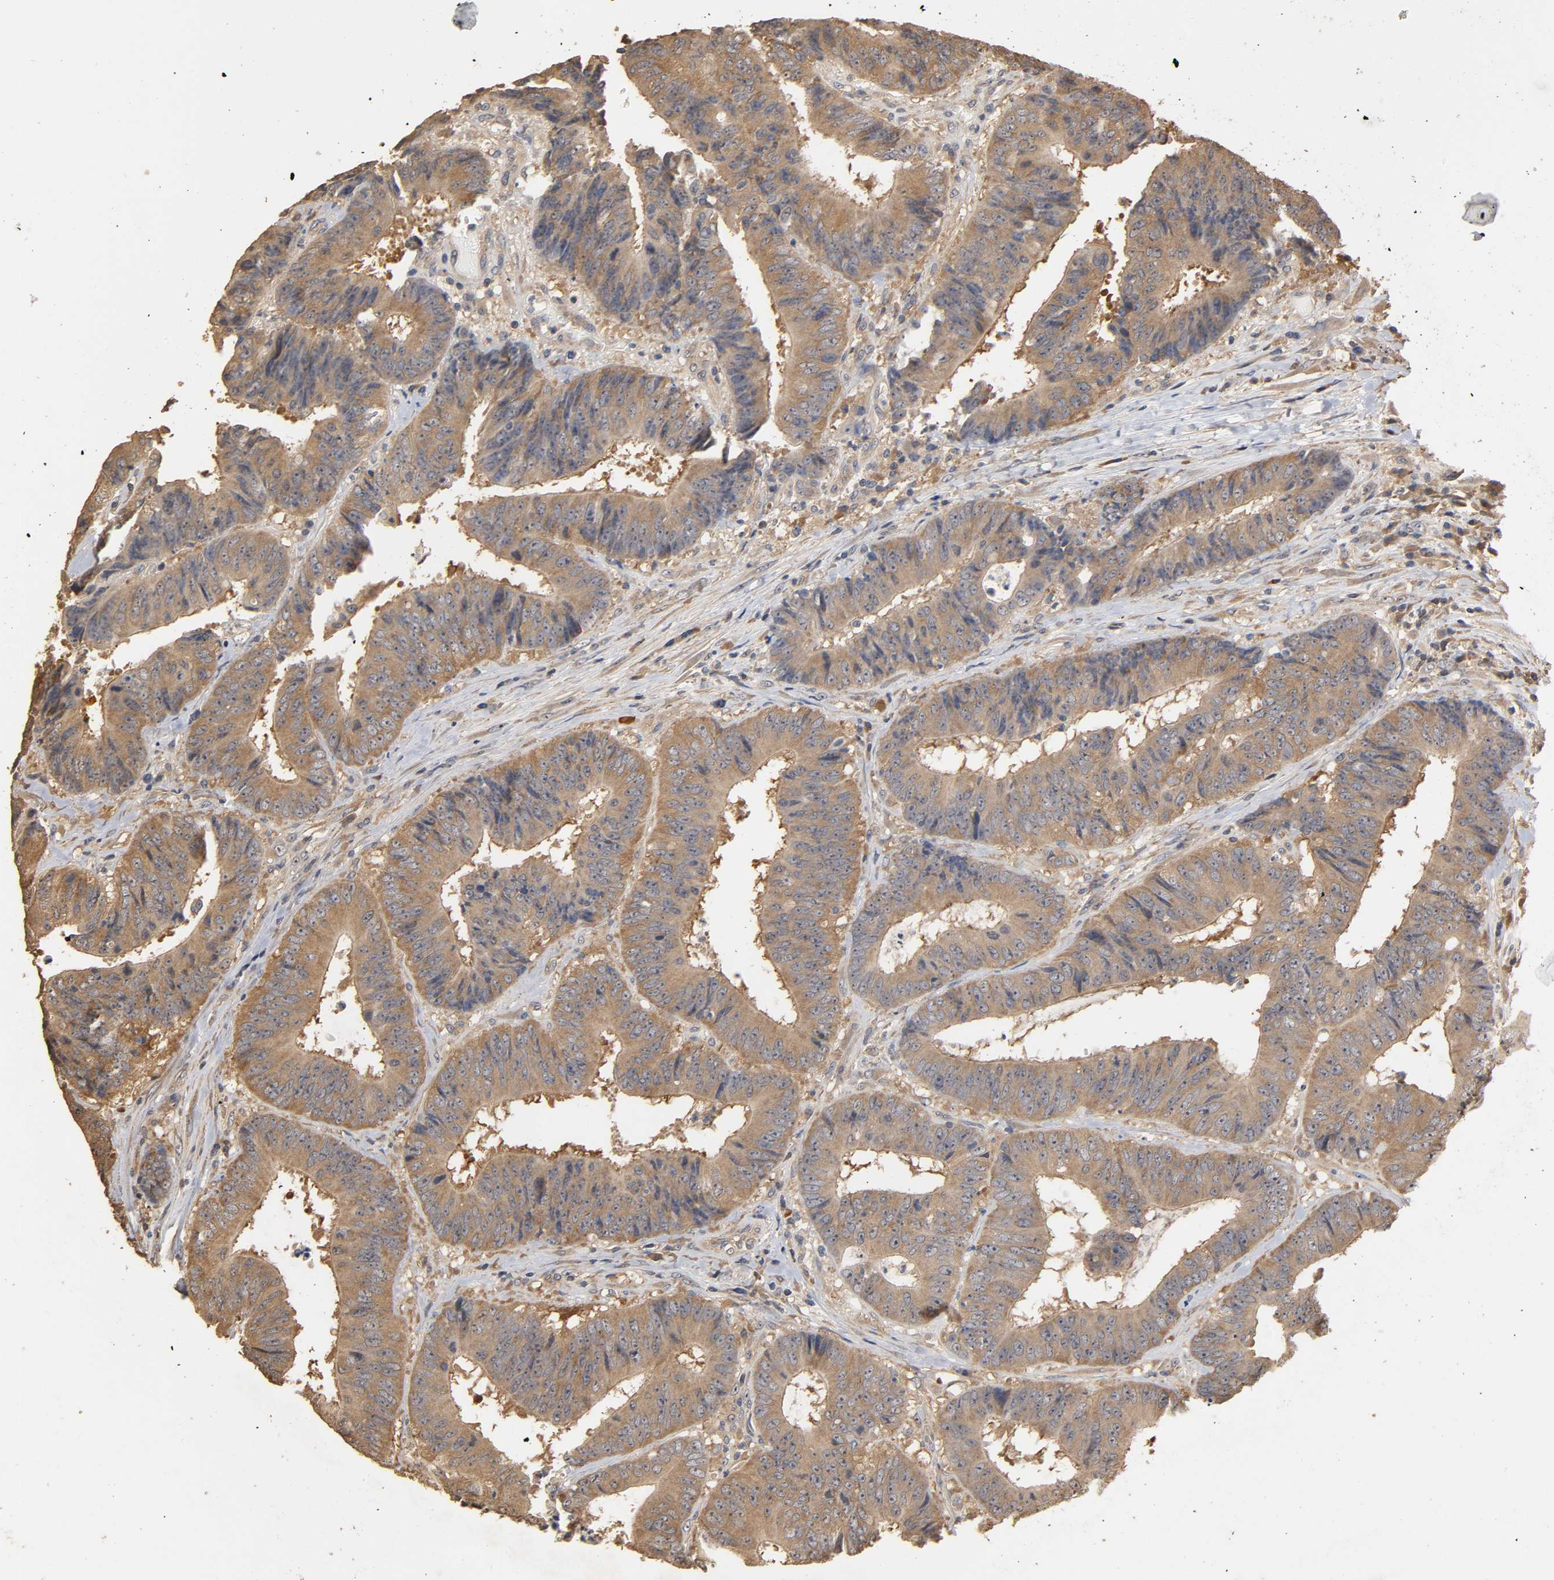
{"staining": {"intensity": "moderate", "quantity": ">75%", "location": "cytoplasmic/membranous"}, "tissue": "colorectal cancer", "cell_type": "Tumor cells", "image_type": "cancer", "snomed": [{"axis": "morphology", "description": "Adenocarcinoma, NOS"}, {"axis": "topography", "description": "Rectum"}], "caption": "Immunohistochemistry image of neoplastic tissue: adenocarcinoma (colorectal) stained using IHC displays medium levels of moderate protein expression localized specifically in the cytoplasmic/membranous of tumor cells, appearing as a cytoplasmic/membranous brown color.", "gene": "ARHGEF7", "patient": {"sex": "male", "age": 72}}